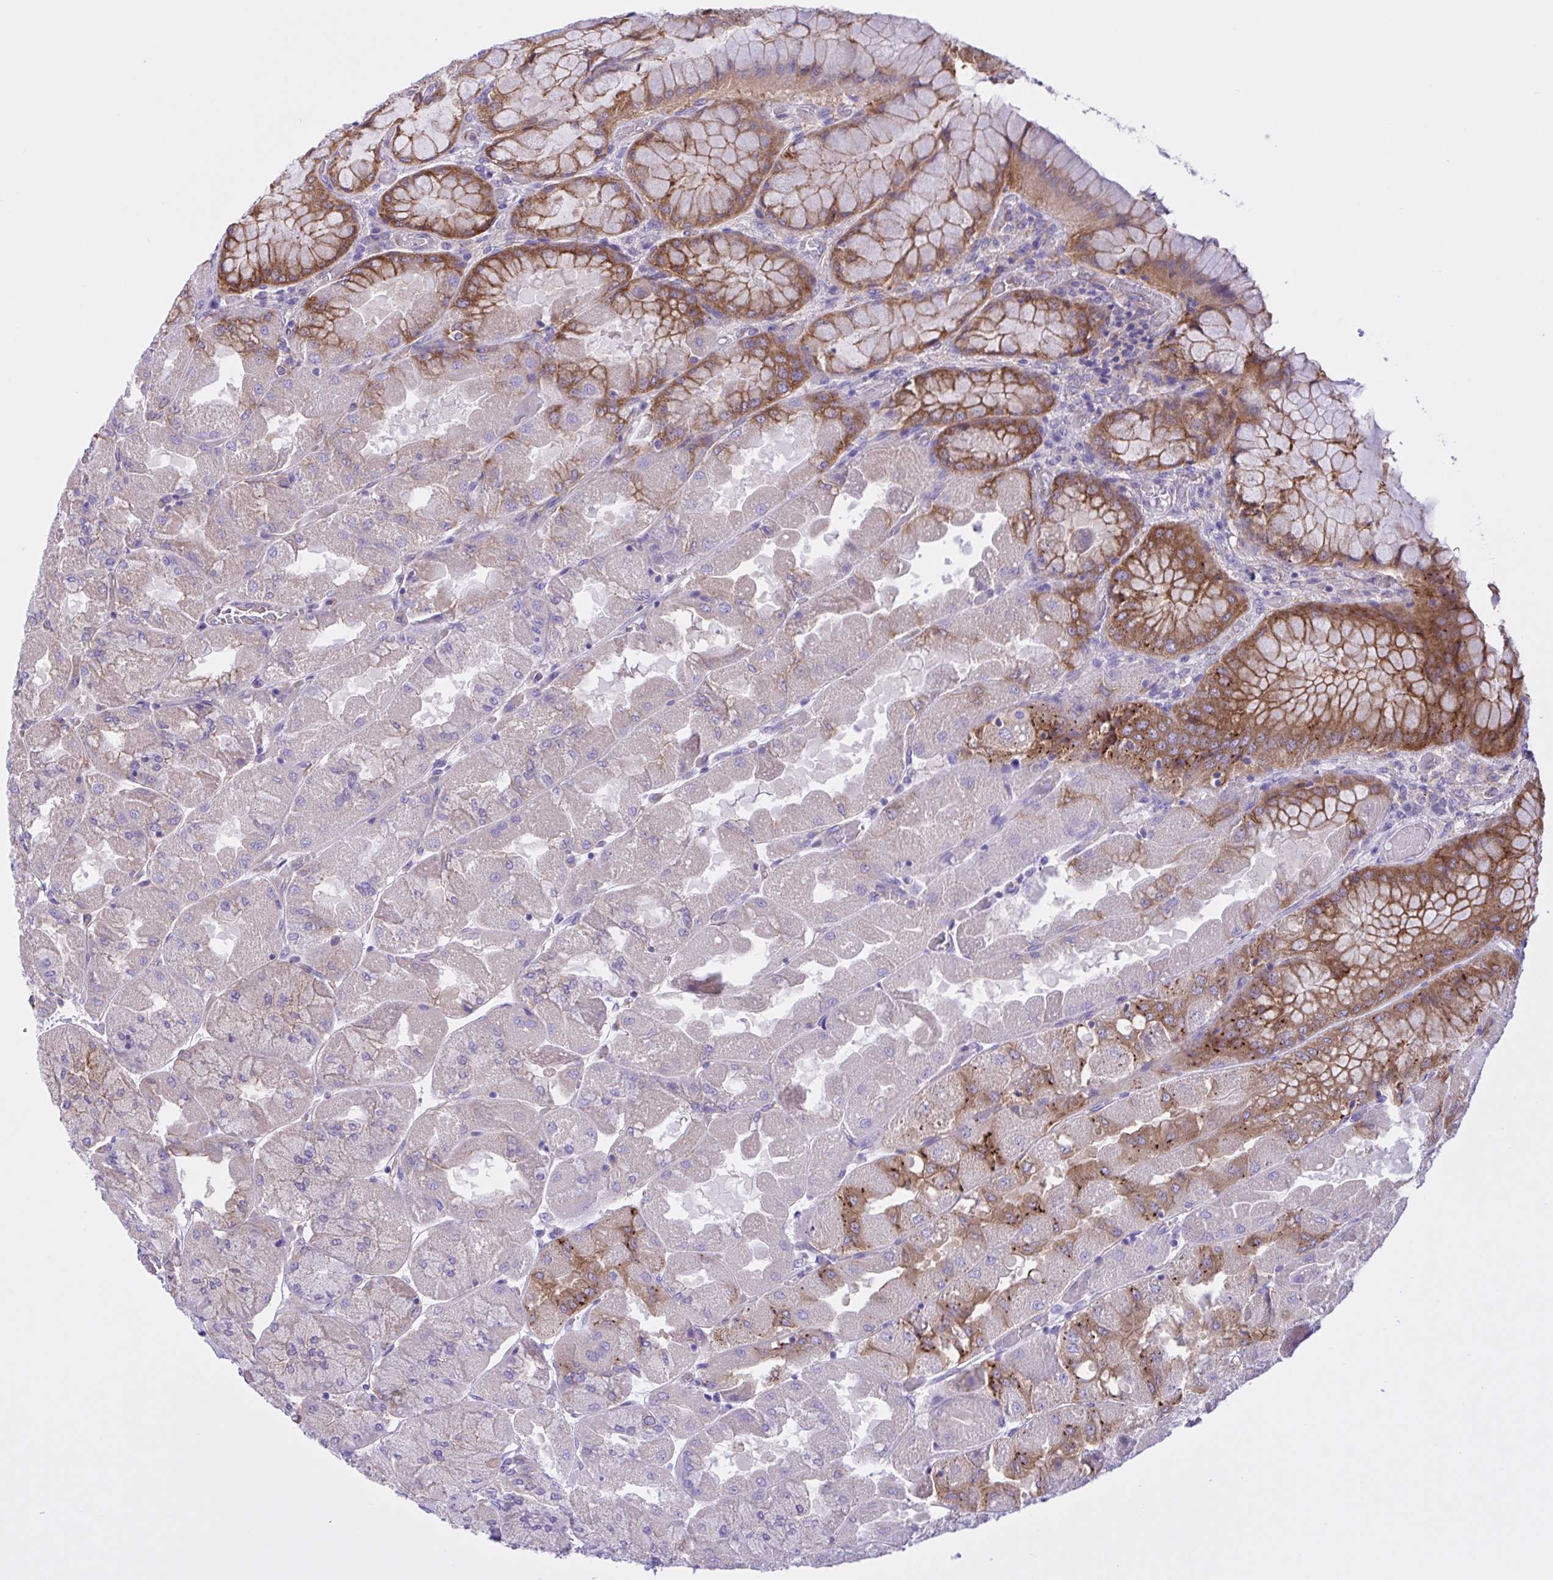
{"staining": {"intensity": "strong", "quantity": "25%-75%", "location": "cytoplasmic/membranous"}, "tissue": "stomach", "cell_type": "Glandular cells", "image_type": "normal", "snomed": [{"axis": "morphology", "description": "Normal tissue, NOS"}, {"axis": "topography", "description": "Stomach"}], "caption": "Immunohistochemical staining of normal human stomach reveals 25%-75% levels of strong cytoplasmic/membranous protein staining in about 25%-75% of glandular cells. (IHC, brightfield microscopy, high magnification).", "gene": "OR51M1", "patient": {"sex": "female", "age": 61}}